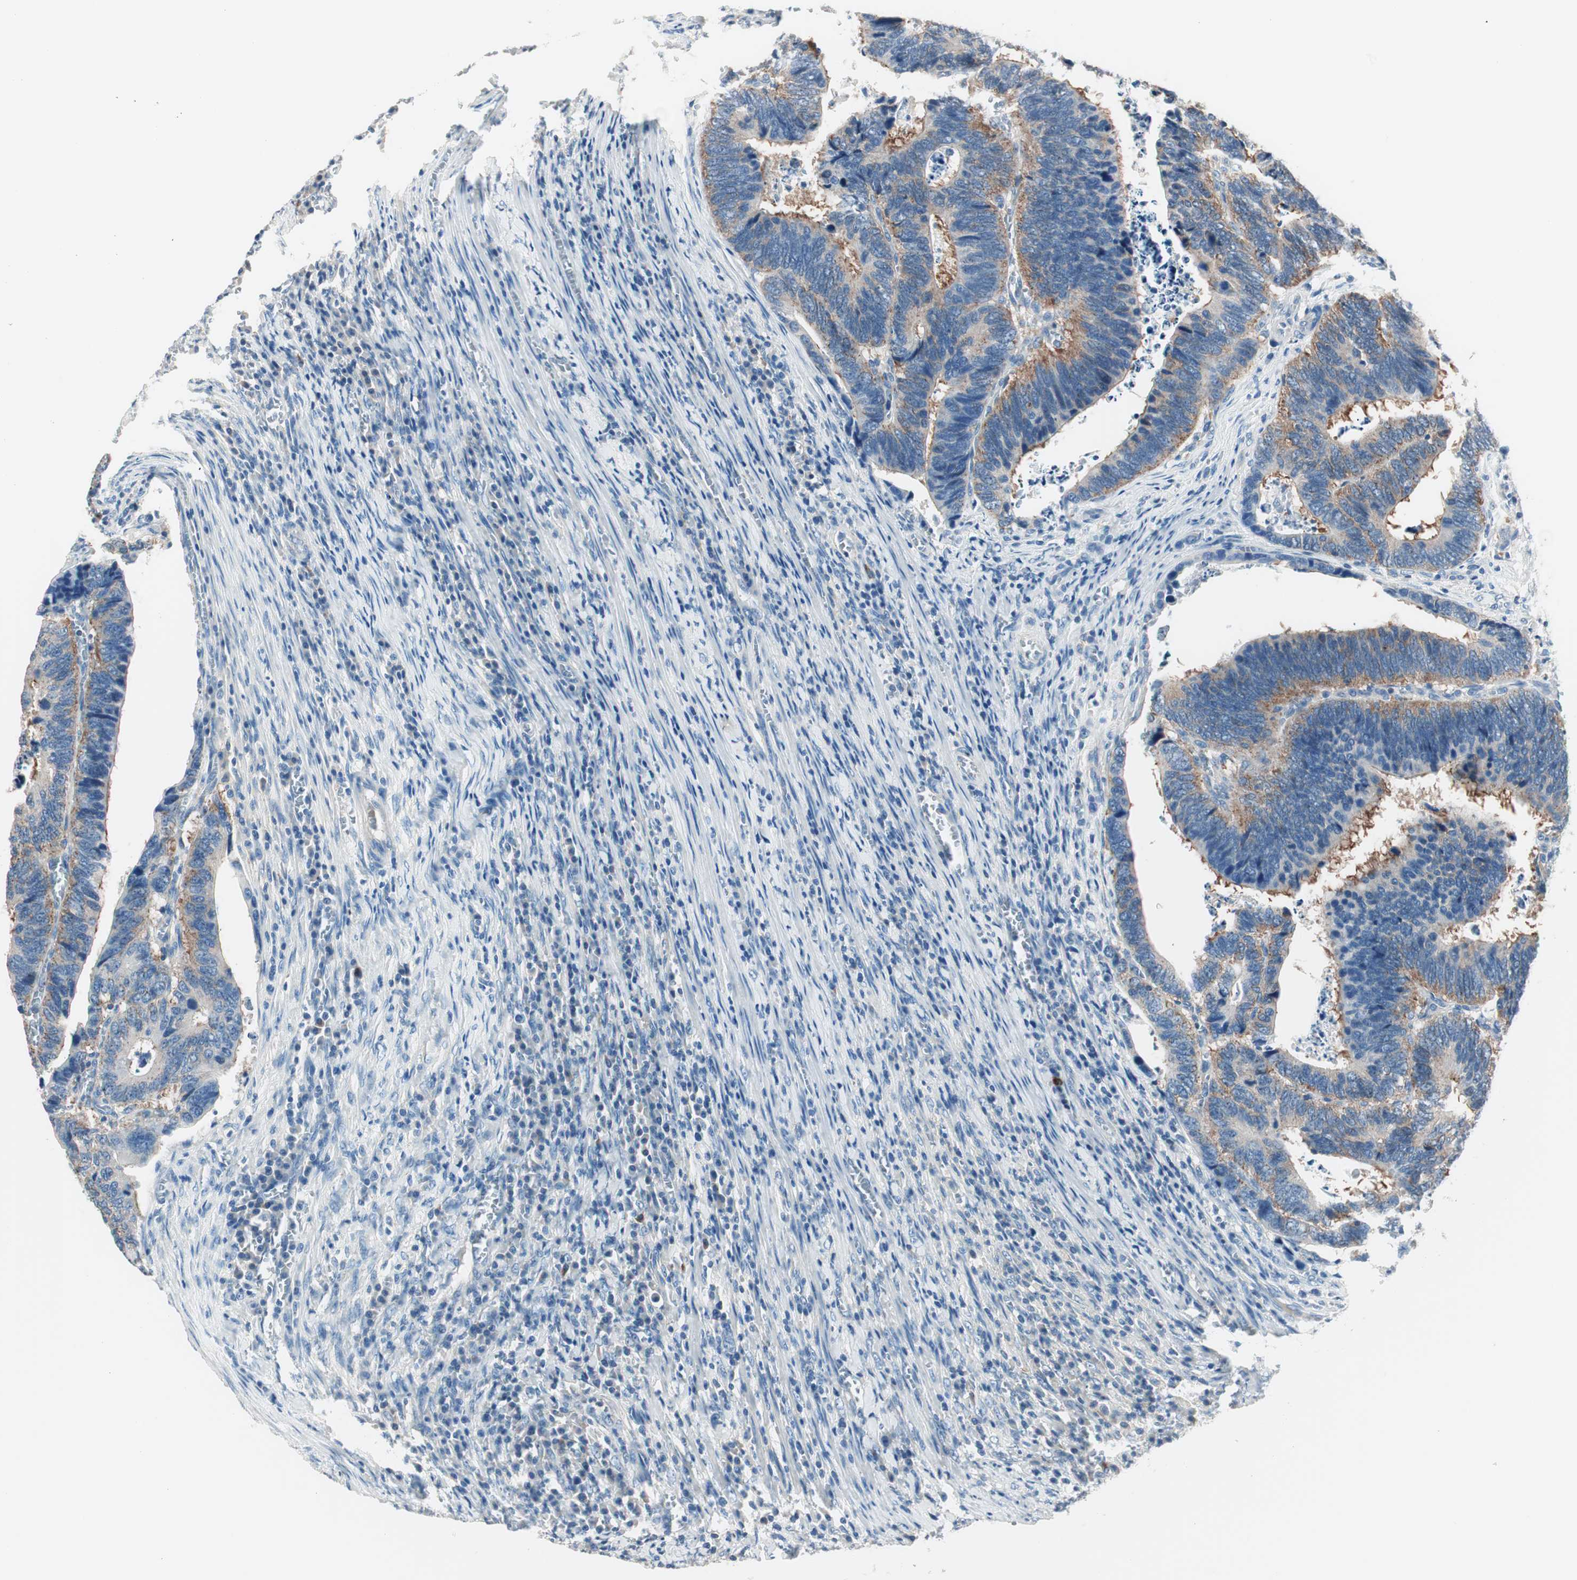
{"staining": {"intensity": "weak", "quantity": "25%-75%", "location": "cytoplasmic/membranous"}, "tissue": "colorectal cancer", "cell_type": "Tumor cells", "image_type": "cancer", "snomed": [{"axis": "morphology", "description": "Adenocarcinoma, NOS"}, {"axis": "topography", "description": "Colon"}], "caption": "DAB immunohistochemical staining of adenocarcinoma (colorectal) exhibits weak cytoplasmic/membranous protein expression in approximately 25%-75% of tumor cells. (brown staining indicates protein expression, while blue staining denotes nuclei).", "gene": "RAD54B", "patient": {"sex": "male", "age": 72}}